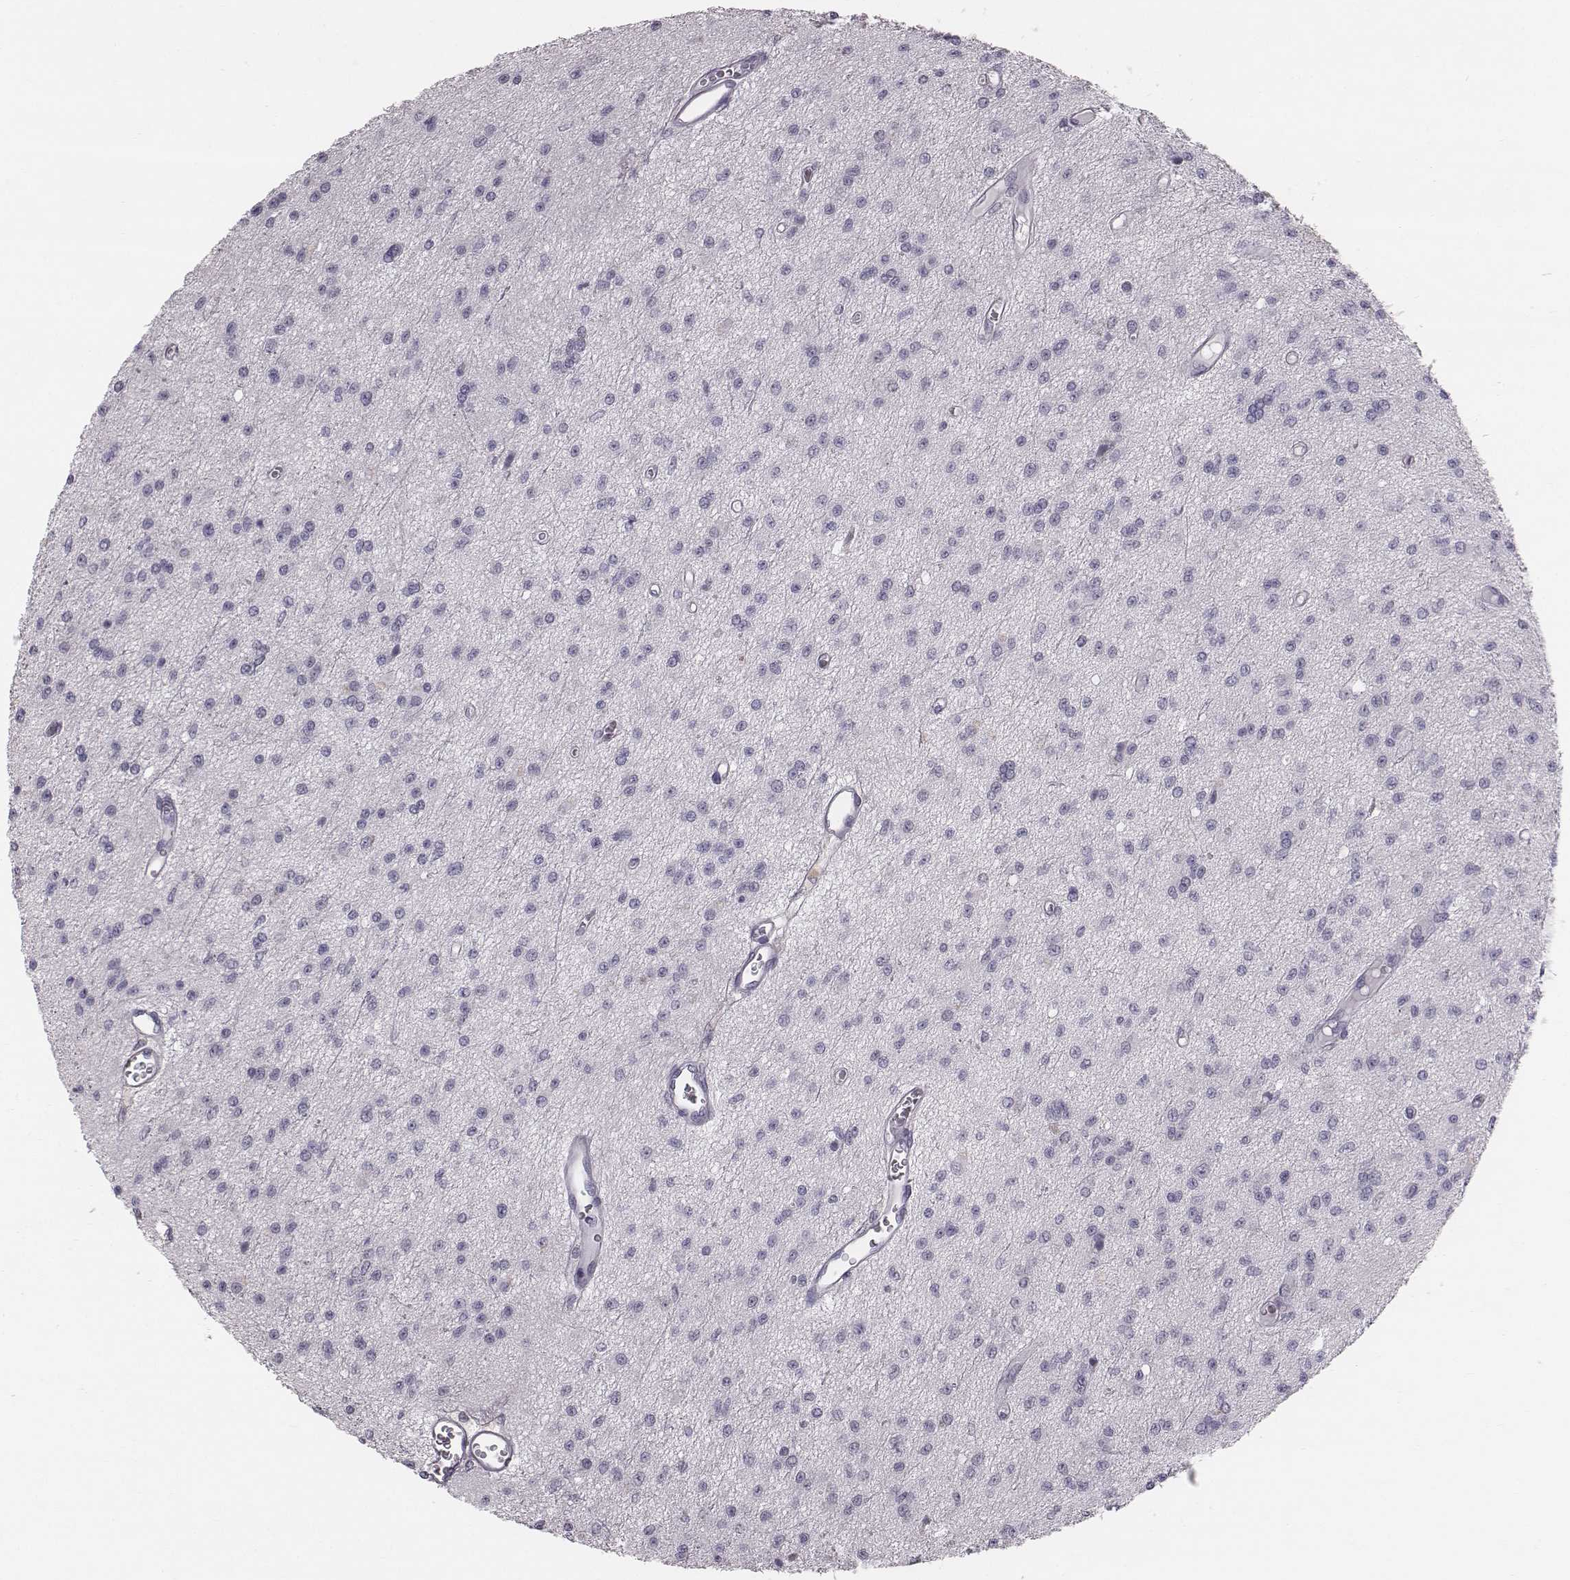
{"staining": {"intensity": "negative", "quantity": "none", "location": "none"}, "tissue": "glioma", "cell_type": "Tumor cells", "image_type": "cancer", "snomed": [{"axis": "morphology", "description": "Glioma, malignant, Low grade"}, {"axis": "topography", "description": "Brain"}], "caption": "Immunohistochemistry photomicrograph of glioma stained for a protein (brown), which exhibits no positivity in tumor cells. The staining is performed using DAB (3,3'-diaminobenzidine) brown chromogen with nuclei counter-stained in using hematoxylin.", "gene": "C6orf58", "patient": {"sex": "female", "age": 45}}